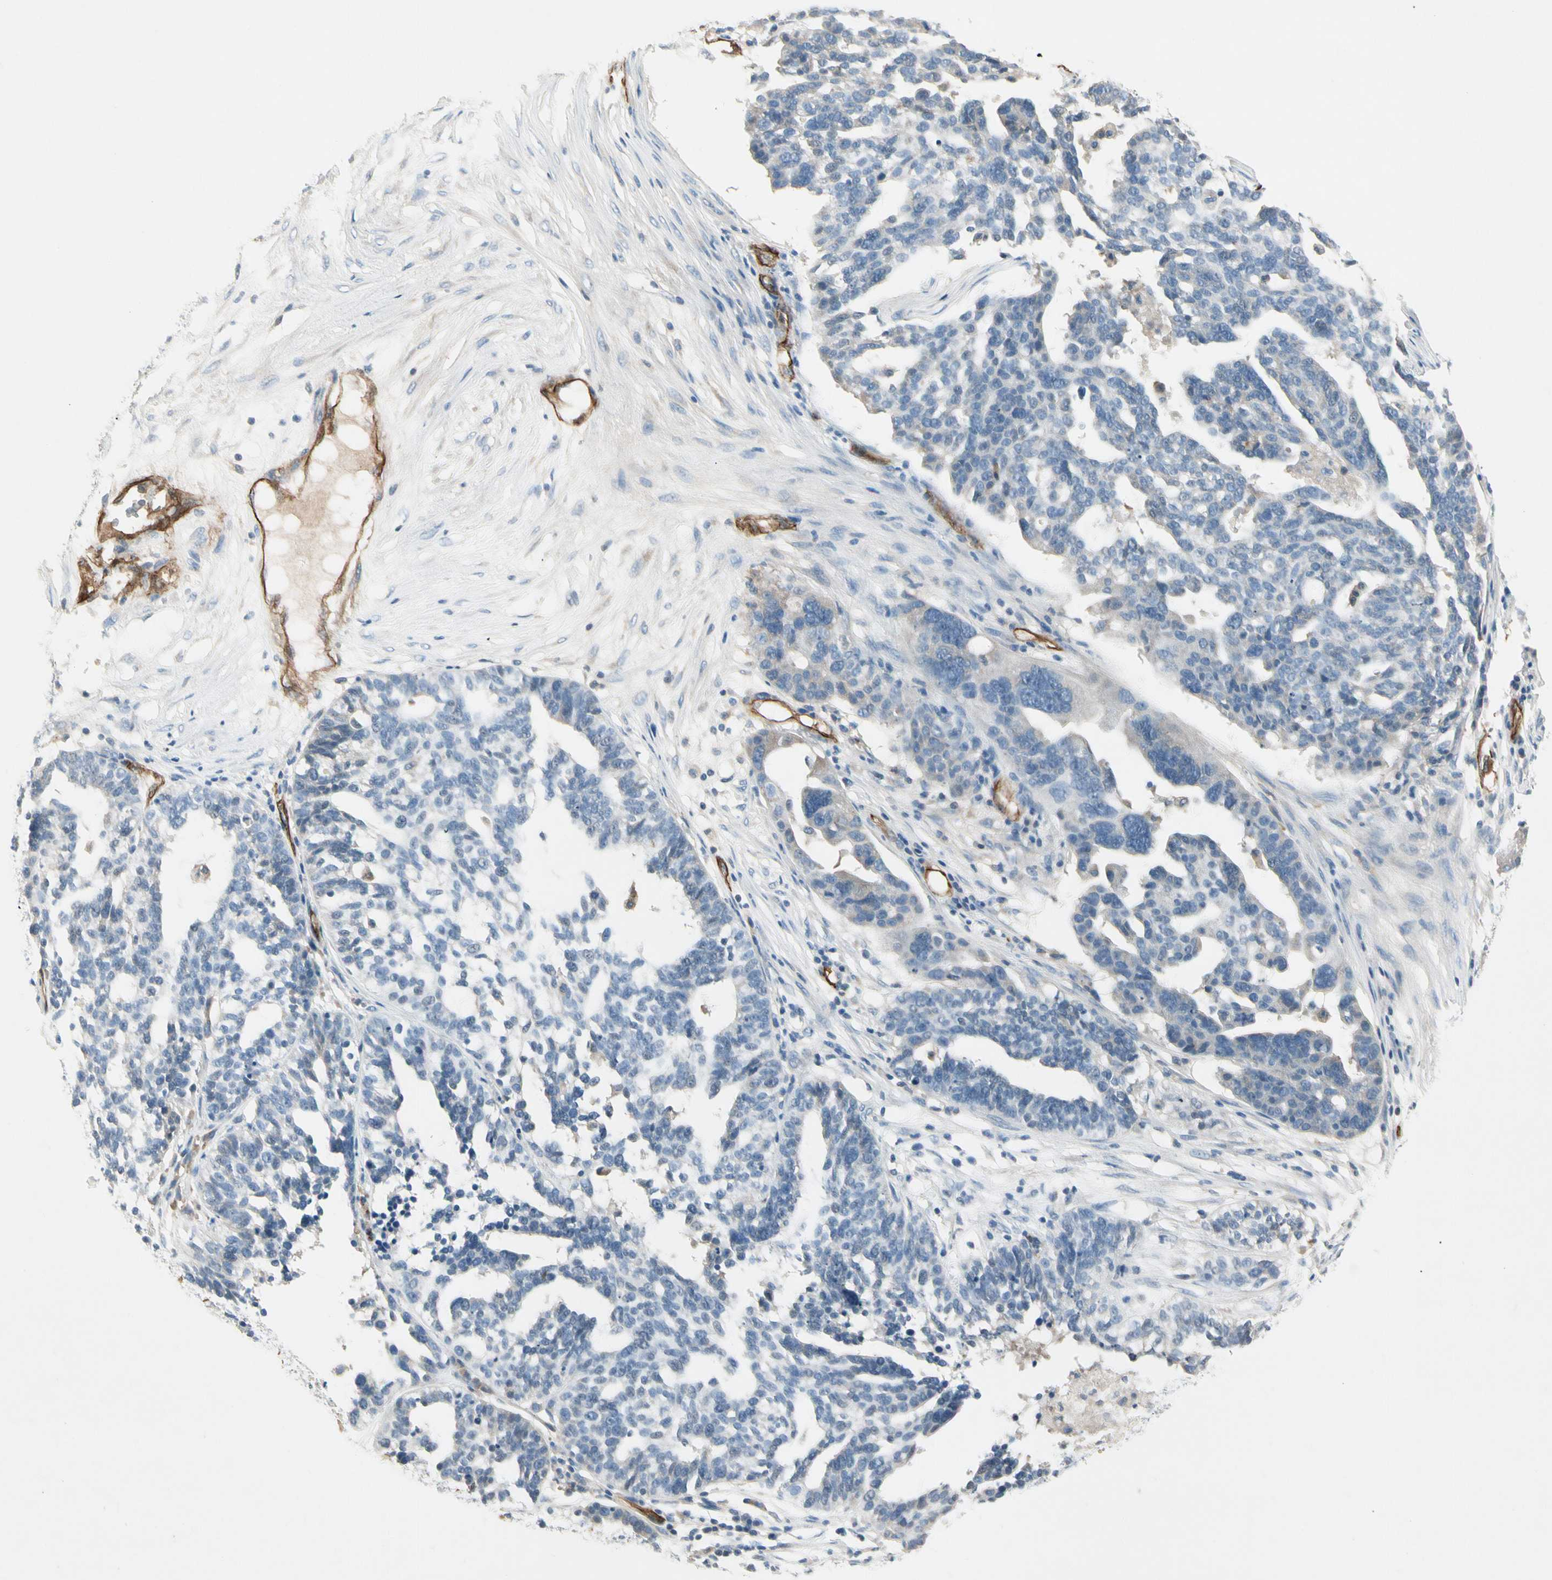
{"staining": {"intensity": "negative", "quantity": "none", "location": "none"}, "tissue": "ovarian cancer", "cell_type": "Tumor cells", "image_type": "cancer", "snomed": [{"axis": "morphology", "description": "Cystadenocarcinoma, serous, NOS"}, {"axis": "topography", "description": "Ovary"}], "caption": "Immunohistochemistry histopathology image of human ovarian serous cystadenocarcinoma stained for a protein (brown), which displays no staining in tumor cells.", "gene": "CD93", "patient": {"sex": "female", "age": 59}}